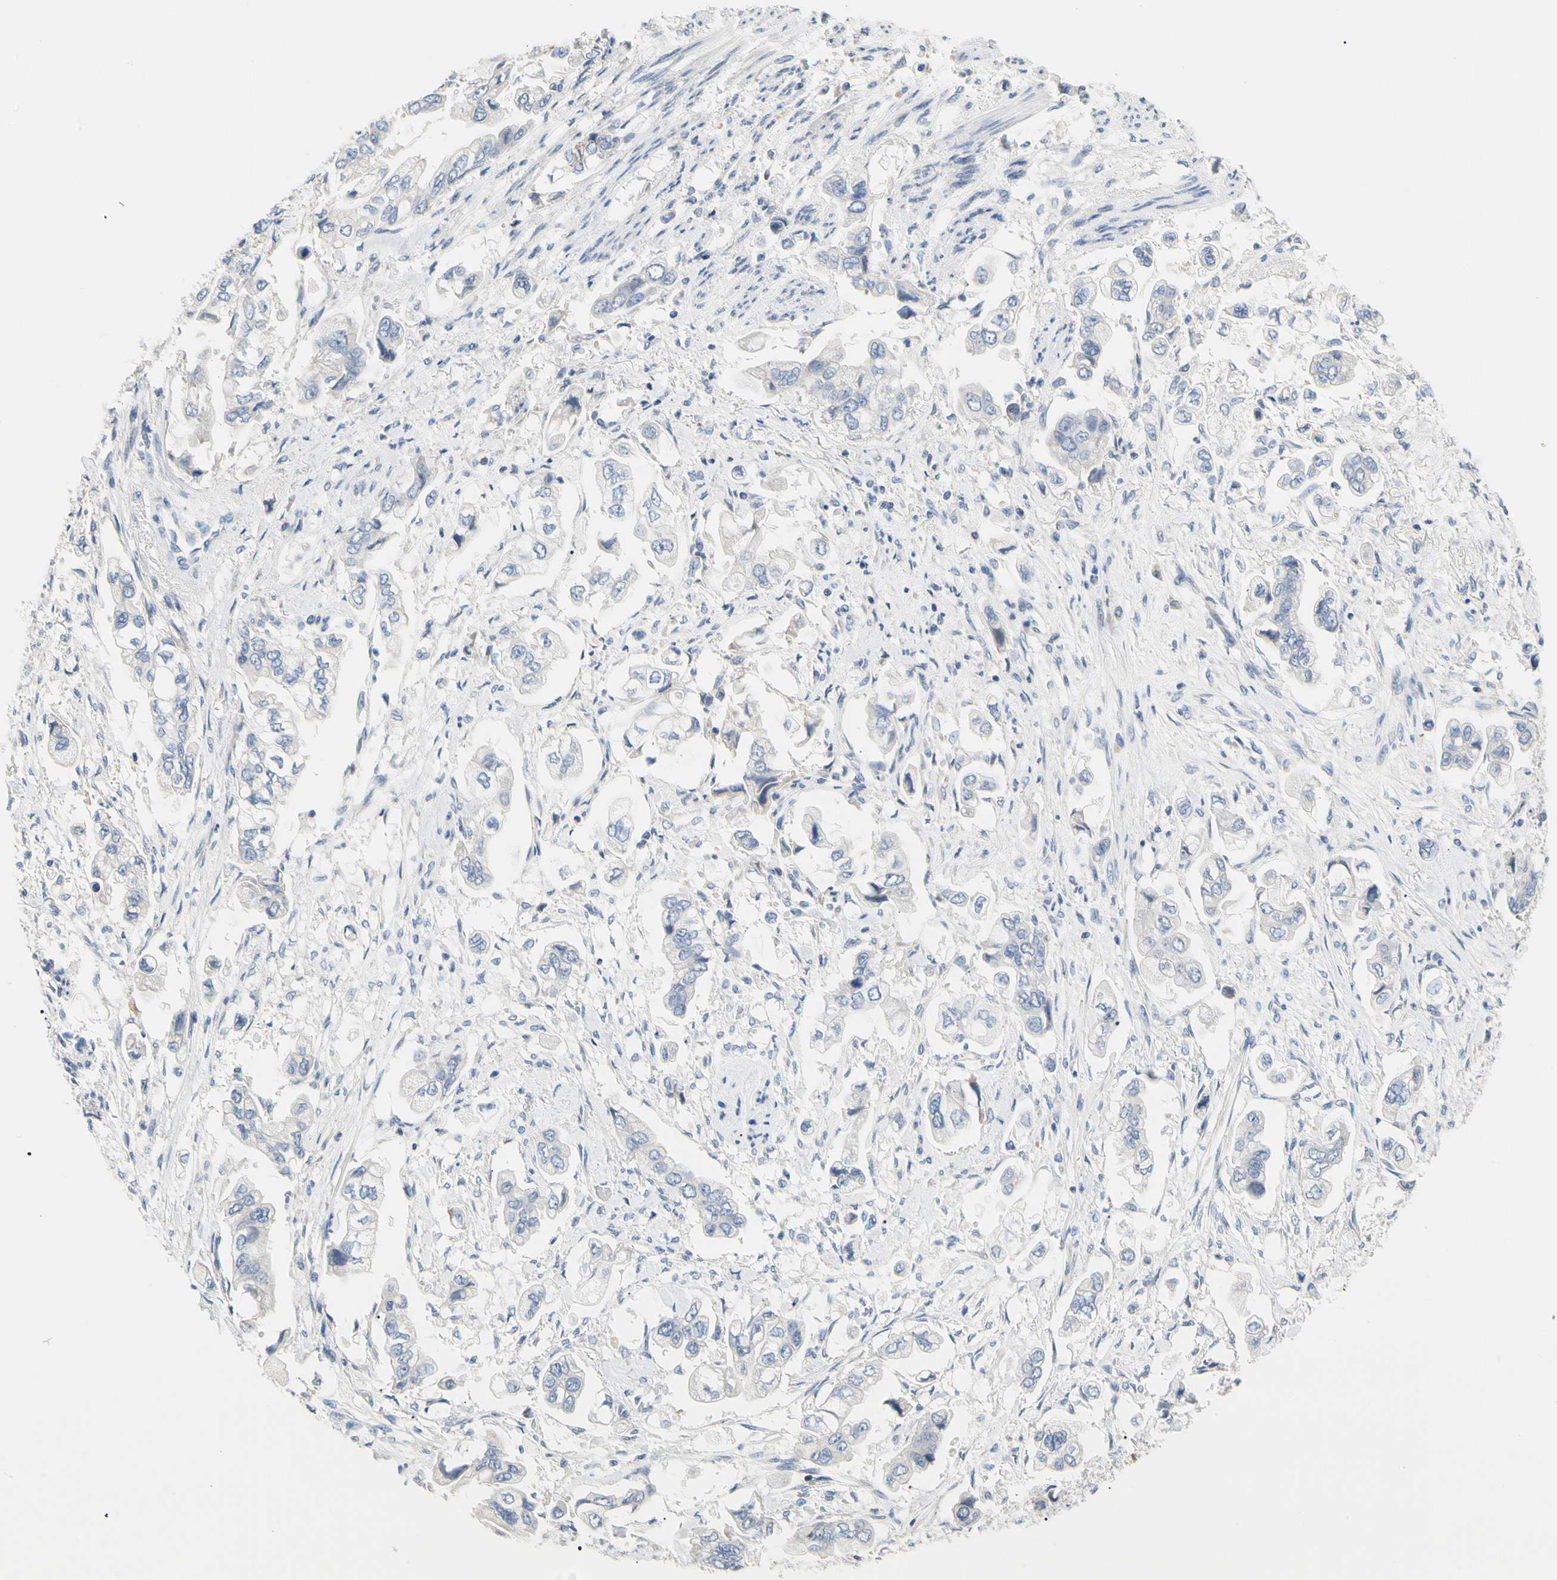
{"staining": {"intensity": "negative", "quantity": "none", "location": "none"}, "tissue": "stomach cancer", "cell_type": "Tumor cells", "image_type": "cancer", "snomed": [{"axis": "morphology", "description": "Adenocarcinoma, NOS"}, {"axis": "topography", "description": "Stomach"}], "caption": "High power microscopy photomicrograph of an IHC micrograph of adenocarcinoma (stomach), revealing no significant staining in tumor cells. (Brightfield microscopy of DAB (3,3'-diaminobenzidine) IHC at high magnification).", "gene": "CCM2L", "patient": {"sex": "male", "age": 62}}